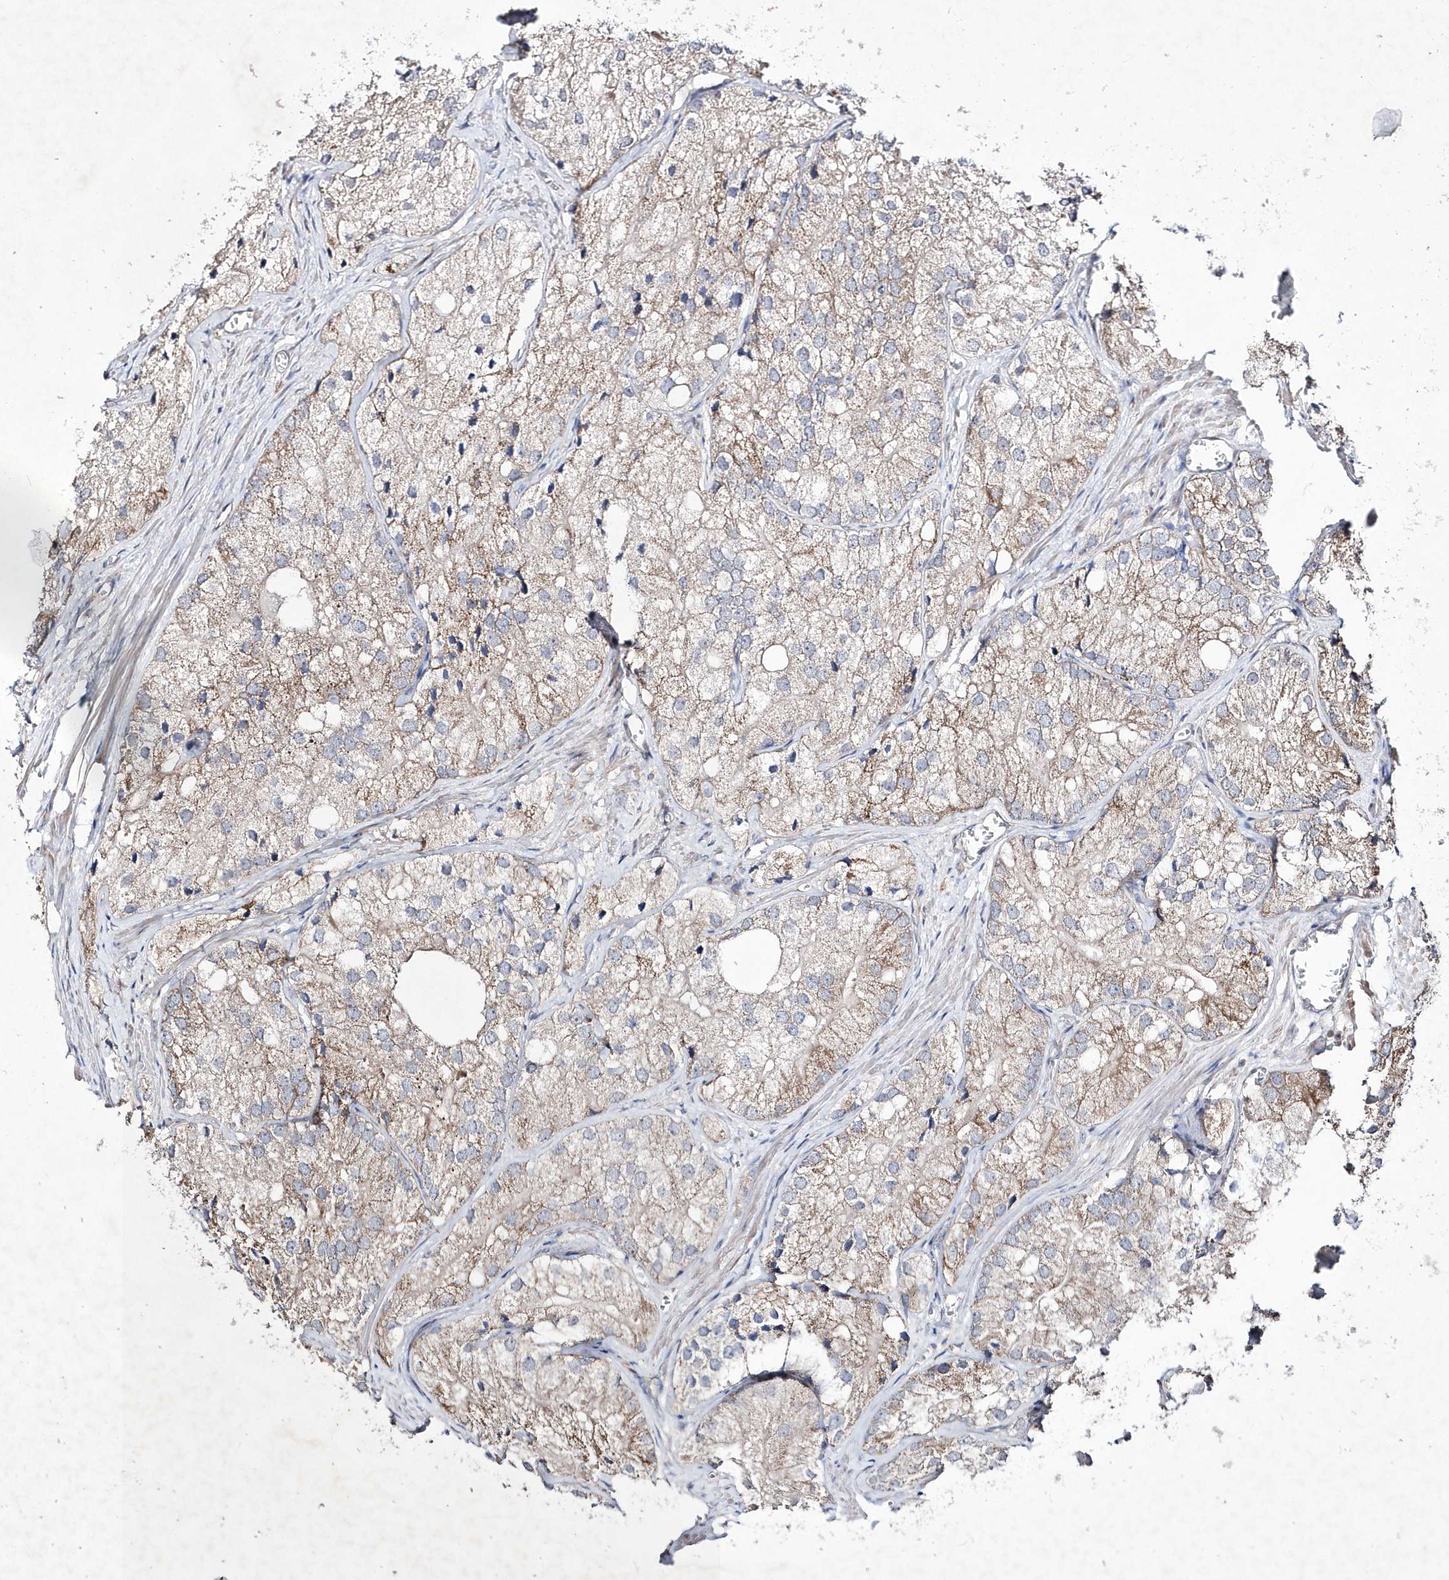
{"staining": {"intensity": "moderate", "quantity": ">75%", "location": "cytoplasmic/membranous"}, "tissue": "prostate cancer", "cell_type": "Tumor cells", "image_type": "cancer", "snomed": [{"axis": "morphology", "description": "Adenocarcinoma, Low grade"}, {"axis": "topography", "description": "Prostate"}], "caption": "Human adenocarcinoma (low-grade) (prostate) stained with a protein marker displays moderate staining in tumor cells.", "gene": "METTL8", "patient": {"sex": "male", "age": 69}}